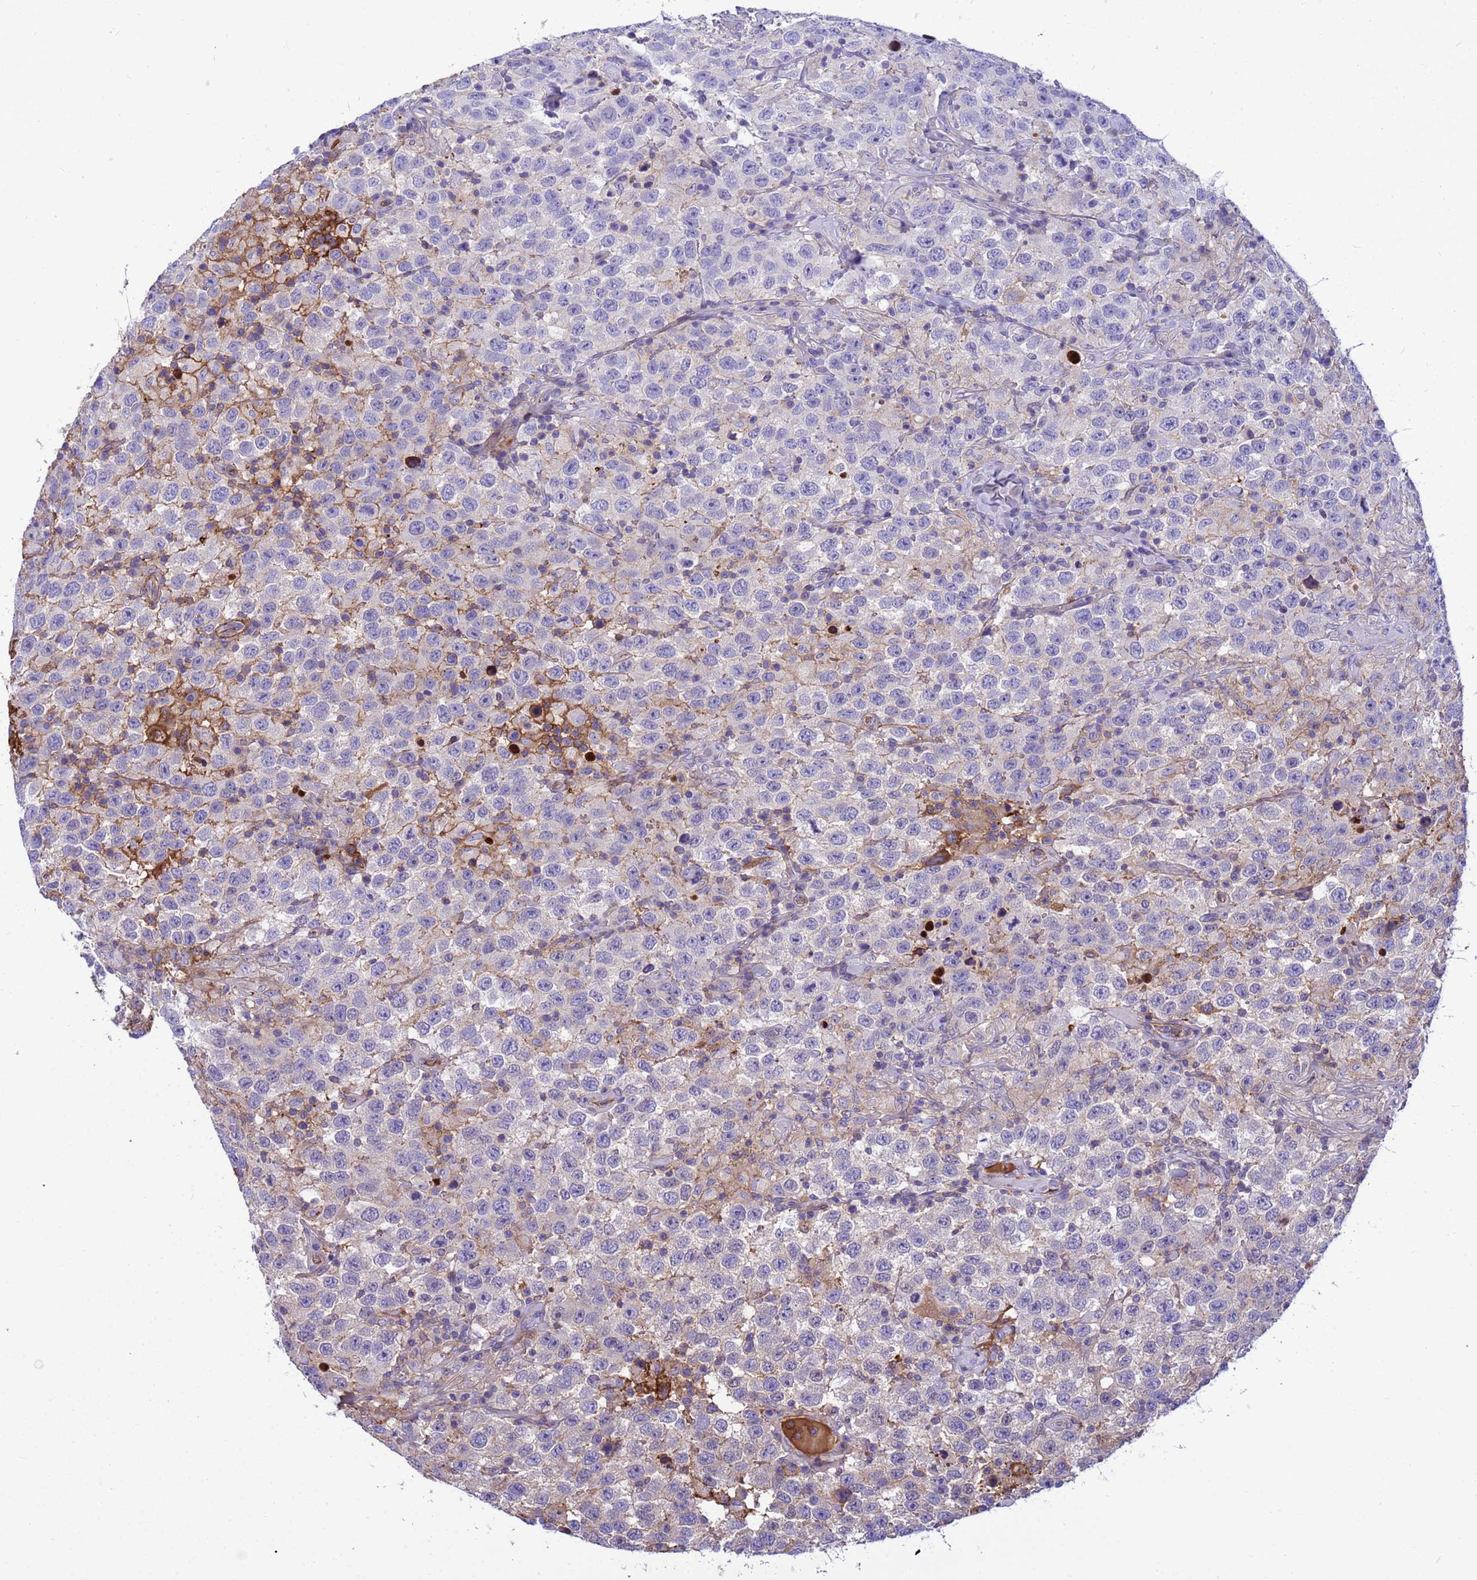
{"staining": {"intensity": "moderate", "quantity": "25%-75%", "location": "cytoplasmic/membranous"}, "tissue": "testis cancer", "cell_type": "Tumor cells", "image_type": "cancer", "snomed": [{"axis": "morphology", "description": "Seminoma, NOS"}, {"axis": "topography", "description": "Testis"}], "caption": "A medium amount of moderate cytoplasmic/membranous staining is present in approximately 25%-75% of tumor cells in testis cancer (seminoma) tissue.", "gene": "ORM1", "patient": {"sex": "male", "age": 41}}